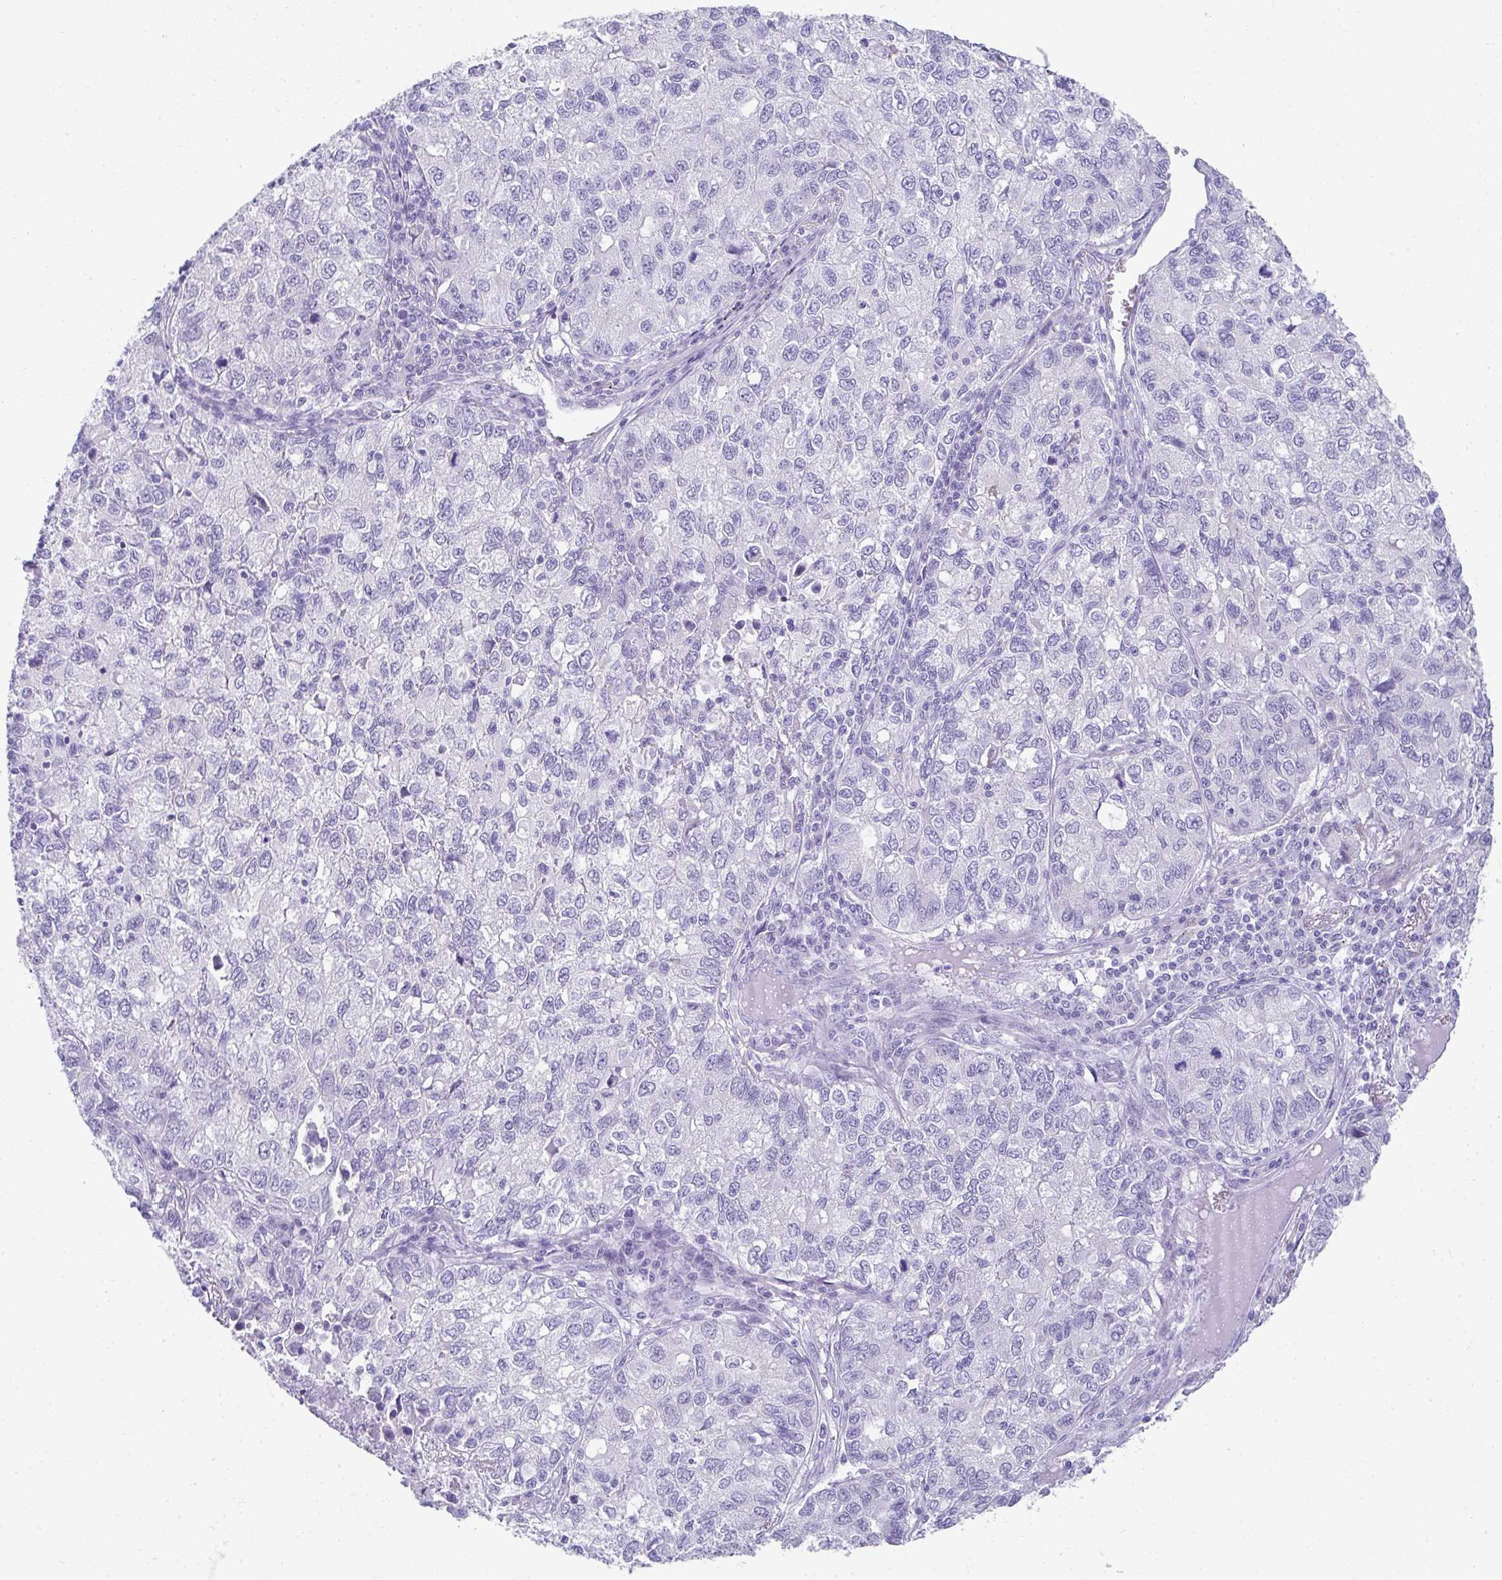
{"staining": {"intensity": "negative", "quantity": "none", "location": "none"}, "tissue": "lung cancer", "cell_type": "Tumor cells", "image_type": "cancer", "snomed": [{"axis": "morphology", "description": "Normal morphology"}, {"axis": "morphology", "description": "Adenocarcinoma, NOS"}, {"axis": "topography", "description": "Lymph node"}, {"axis": "topography", "description": "Lung"}], "caption": "Tumor cells are negative for brown protein staining in adenocarcinoma (lung).", "gene": "RLF", "patient": {"sex": "female", "age": 51}}